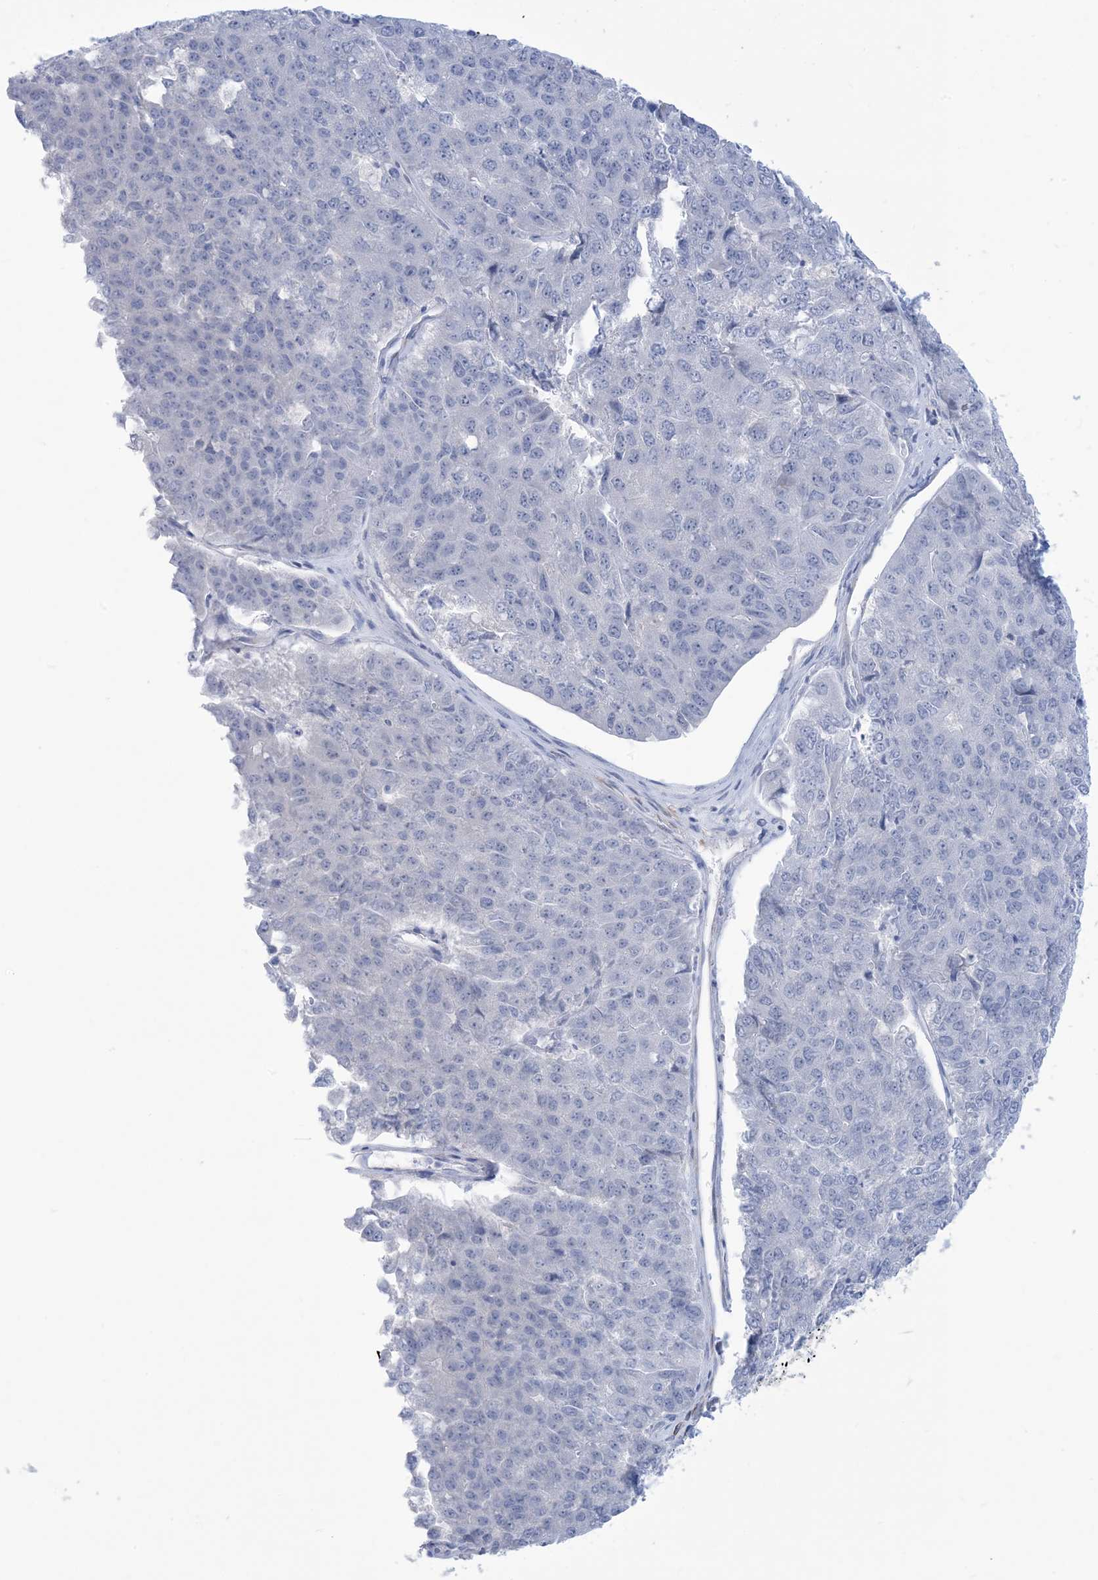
{"staining": {"intensity": "negative", "quantity": "none", "location": "none"}, "tissue": "pancreatic cancer", "cell_type": "Tumor cells", "image_type": "cancer", "snomed": [{"axis": "morphology", "description": "Adenocarcinoma, NOS"}, {"axis": "topography", "description": "Pancreas"}], "caption": "The micrograph exhibits no staining of tumor cells in pancreatic adenocarcinoma.", "gene": "MARS2", "patient": {"sex": "male", "age": 50}}